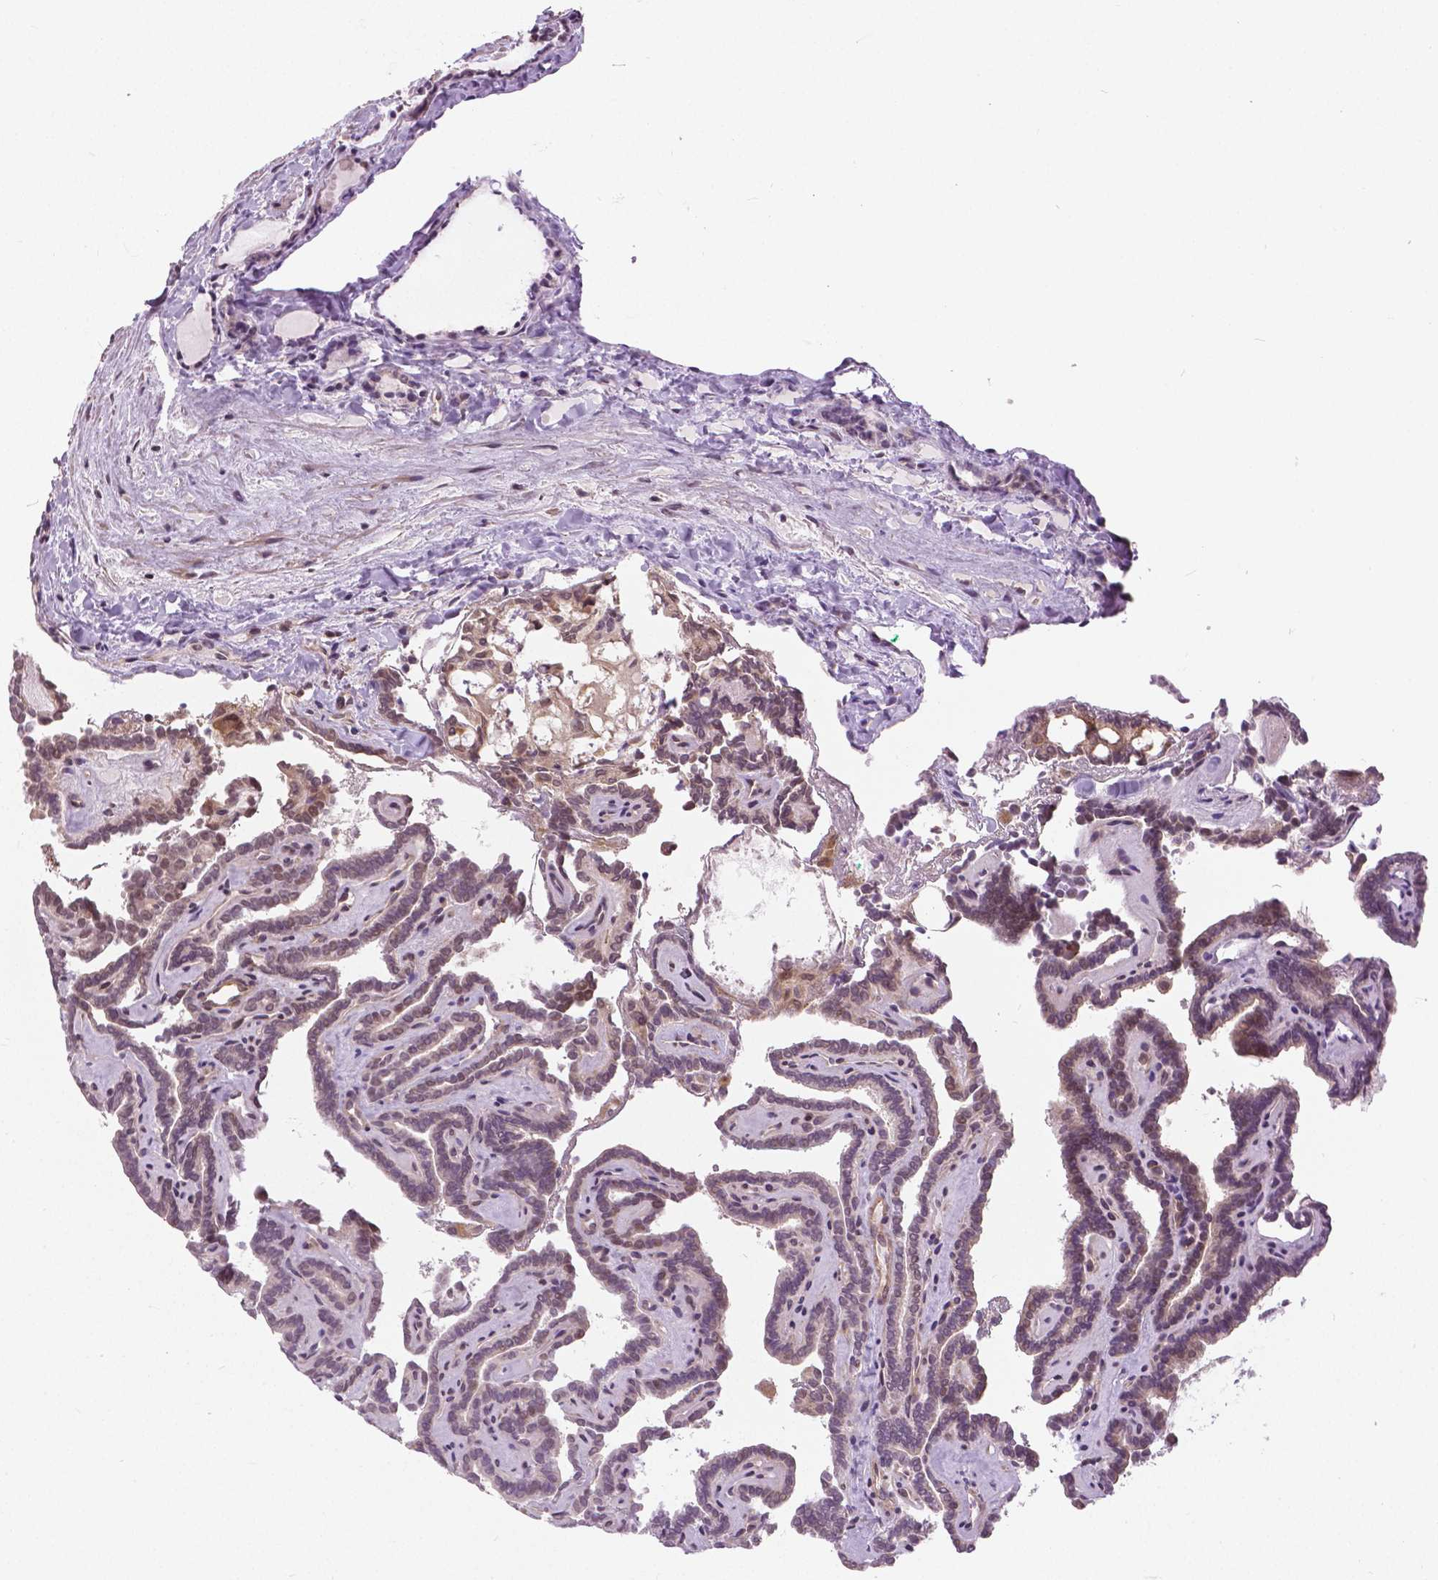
{"staining": {"intensity": "weak", "quantity": "25%-75%", "location": "nuclear"}, "tissue": "thyroid cancer", "cell_type": "Tumor cells", "image_type": "cancer", "snomed": [{"axis": "morphology", "description": "Papillary adenocarcinoma, NOS"}, {"axis": "topography", "description": "Thyroid gland"}], "caption": "The image displays a brown stain indicating the presence of a protein in the nuclear of tumor cells in thyroid cancer (papillary adenocarcinoma).", "gene": "ANXA13", "patient": {"sex": "female", "age": 21}}